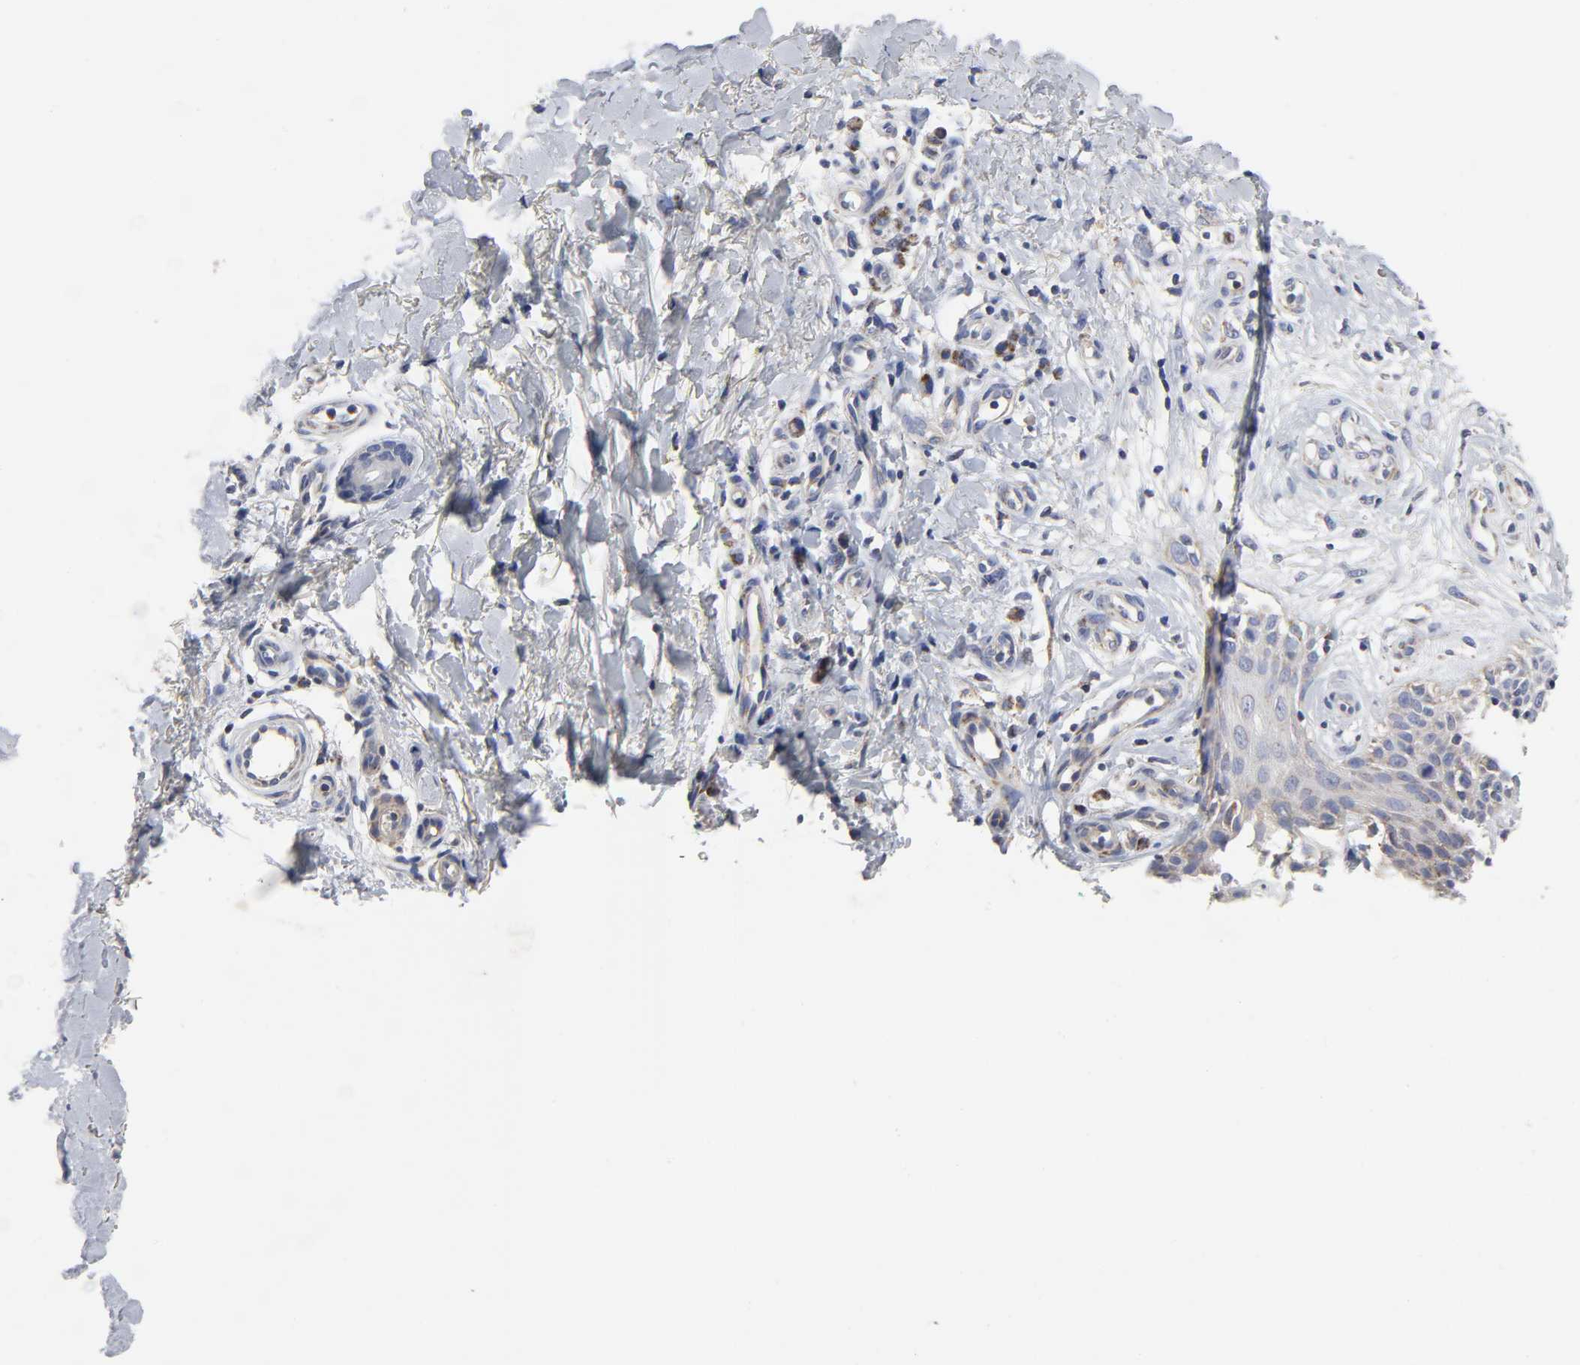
{"staining": {"intensity": "weak", "quantity": "<25%", "location": "cytoplasmic/membranous"}, "tissue": "skin cancer", "cell_type": "Tumor cells", "image_type": "cancer", "snomed": [{"axis": "morphology", "description": "Squamous cell carcinoma, NOS"}, {"axis": "topography", "description": "Skin"}], "caption": "Photomicrograph shows no protein expression in tumor cells of skin cancer (squamous cell carcinoma) tissue.", "gene": "AOPEP", "patient": {"sex": "female", "age": 42}}